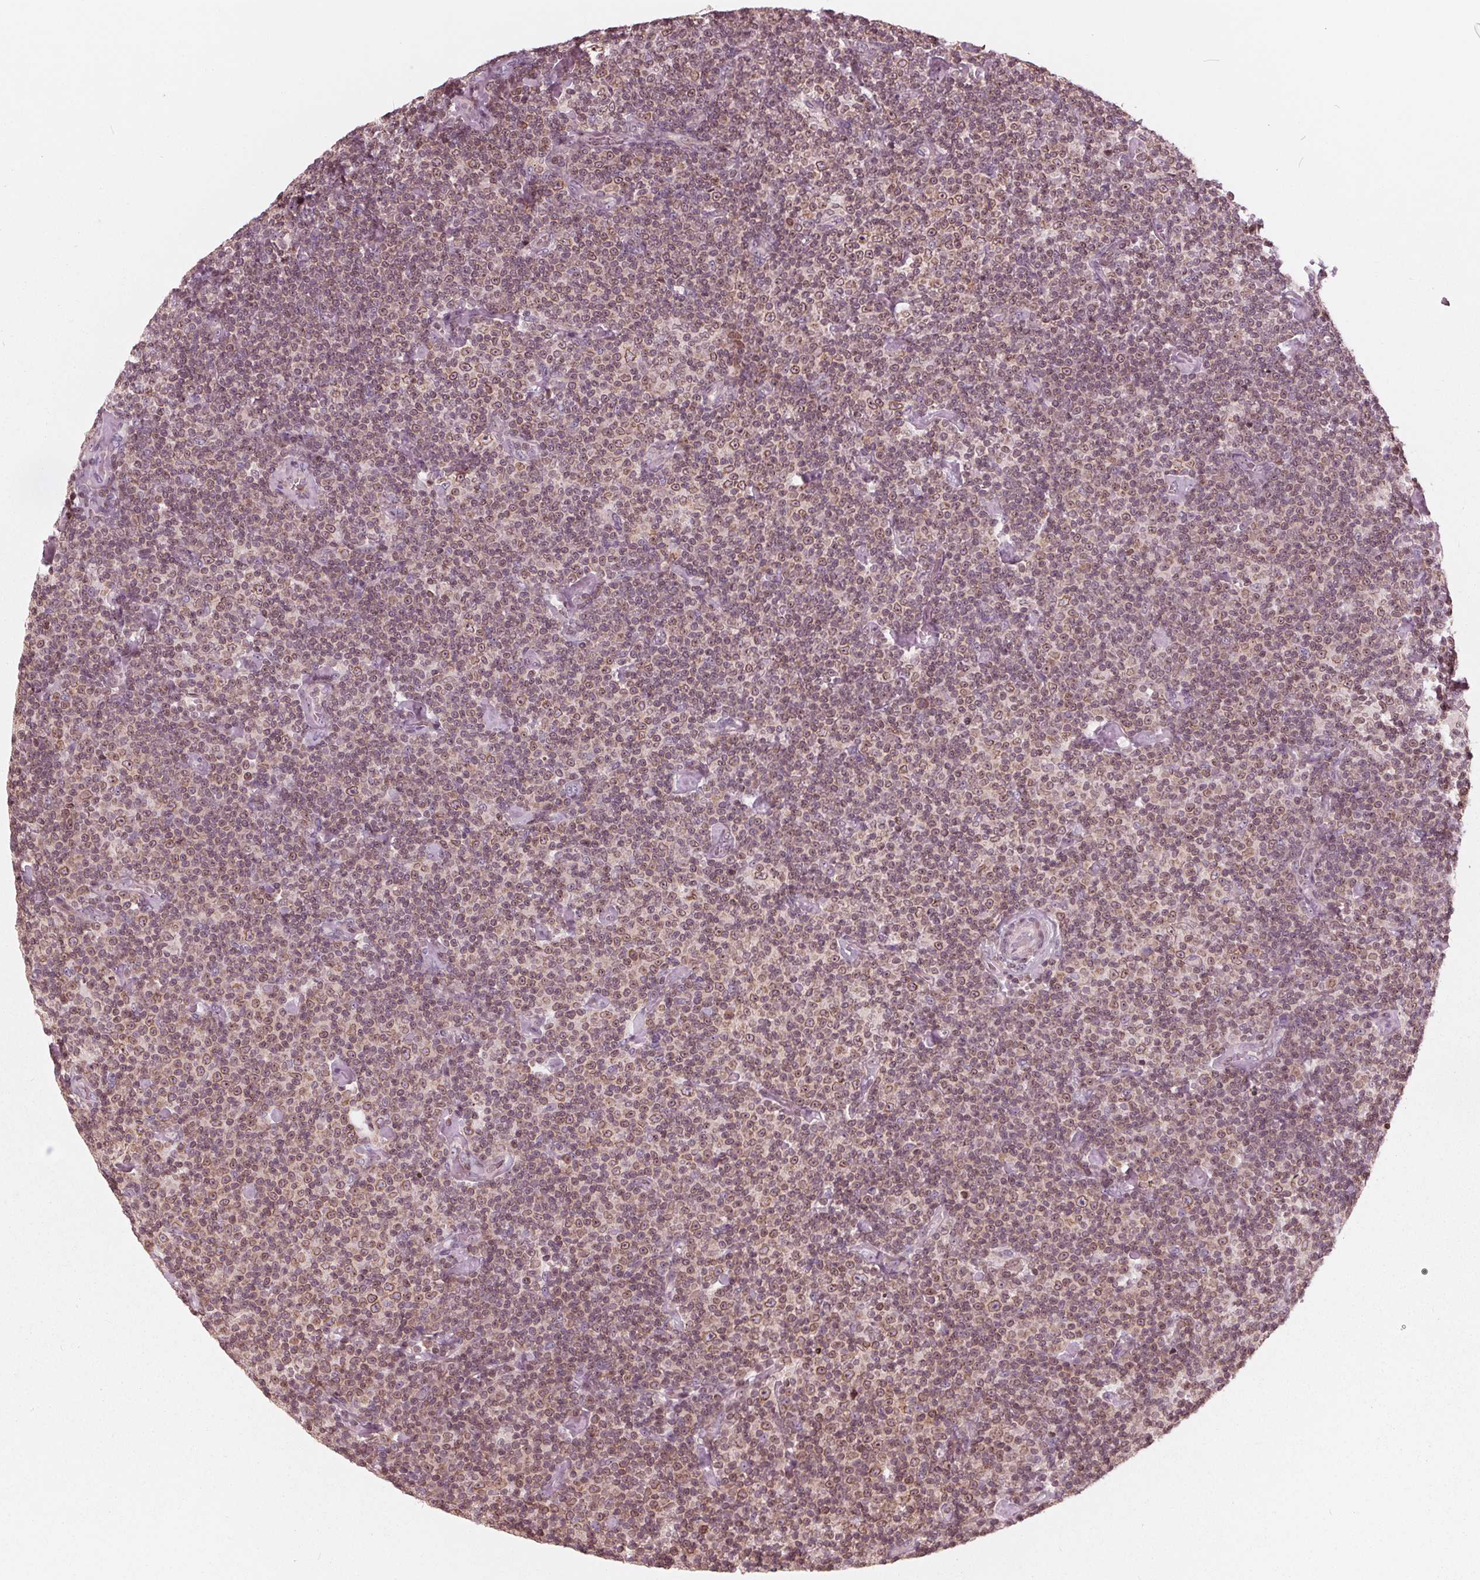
{"staining": {"intensity": "weak", "quantity": ">75%", "location": "cytoplasmic/membranous,nuclear"}, "tissue": "lymphoma", "cell_type": "Tumor cells", "image_type": "cancer", "snomed": [{"axis": "morphology", "description": "Malignant lymphoma, non-Hodgkin's type, Low grade"}, {"axis": "topography", "description": "Lymph node"}], "caption": "Immunohistochemistry (IHC) (DAB) staining of malignant lymphoma, non-Hodgkin's type (low-grade) displays weak cytoplasmic/membranous and nuclear protein positivity in about >75% of tumor cells.", "gene": "NUP210", "patient": {"sex": "male", "age": 81}}